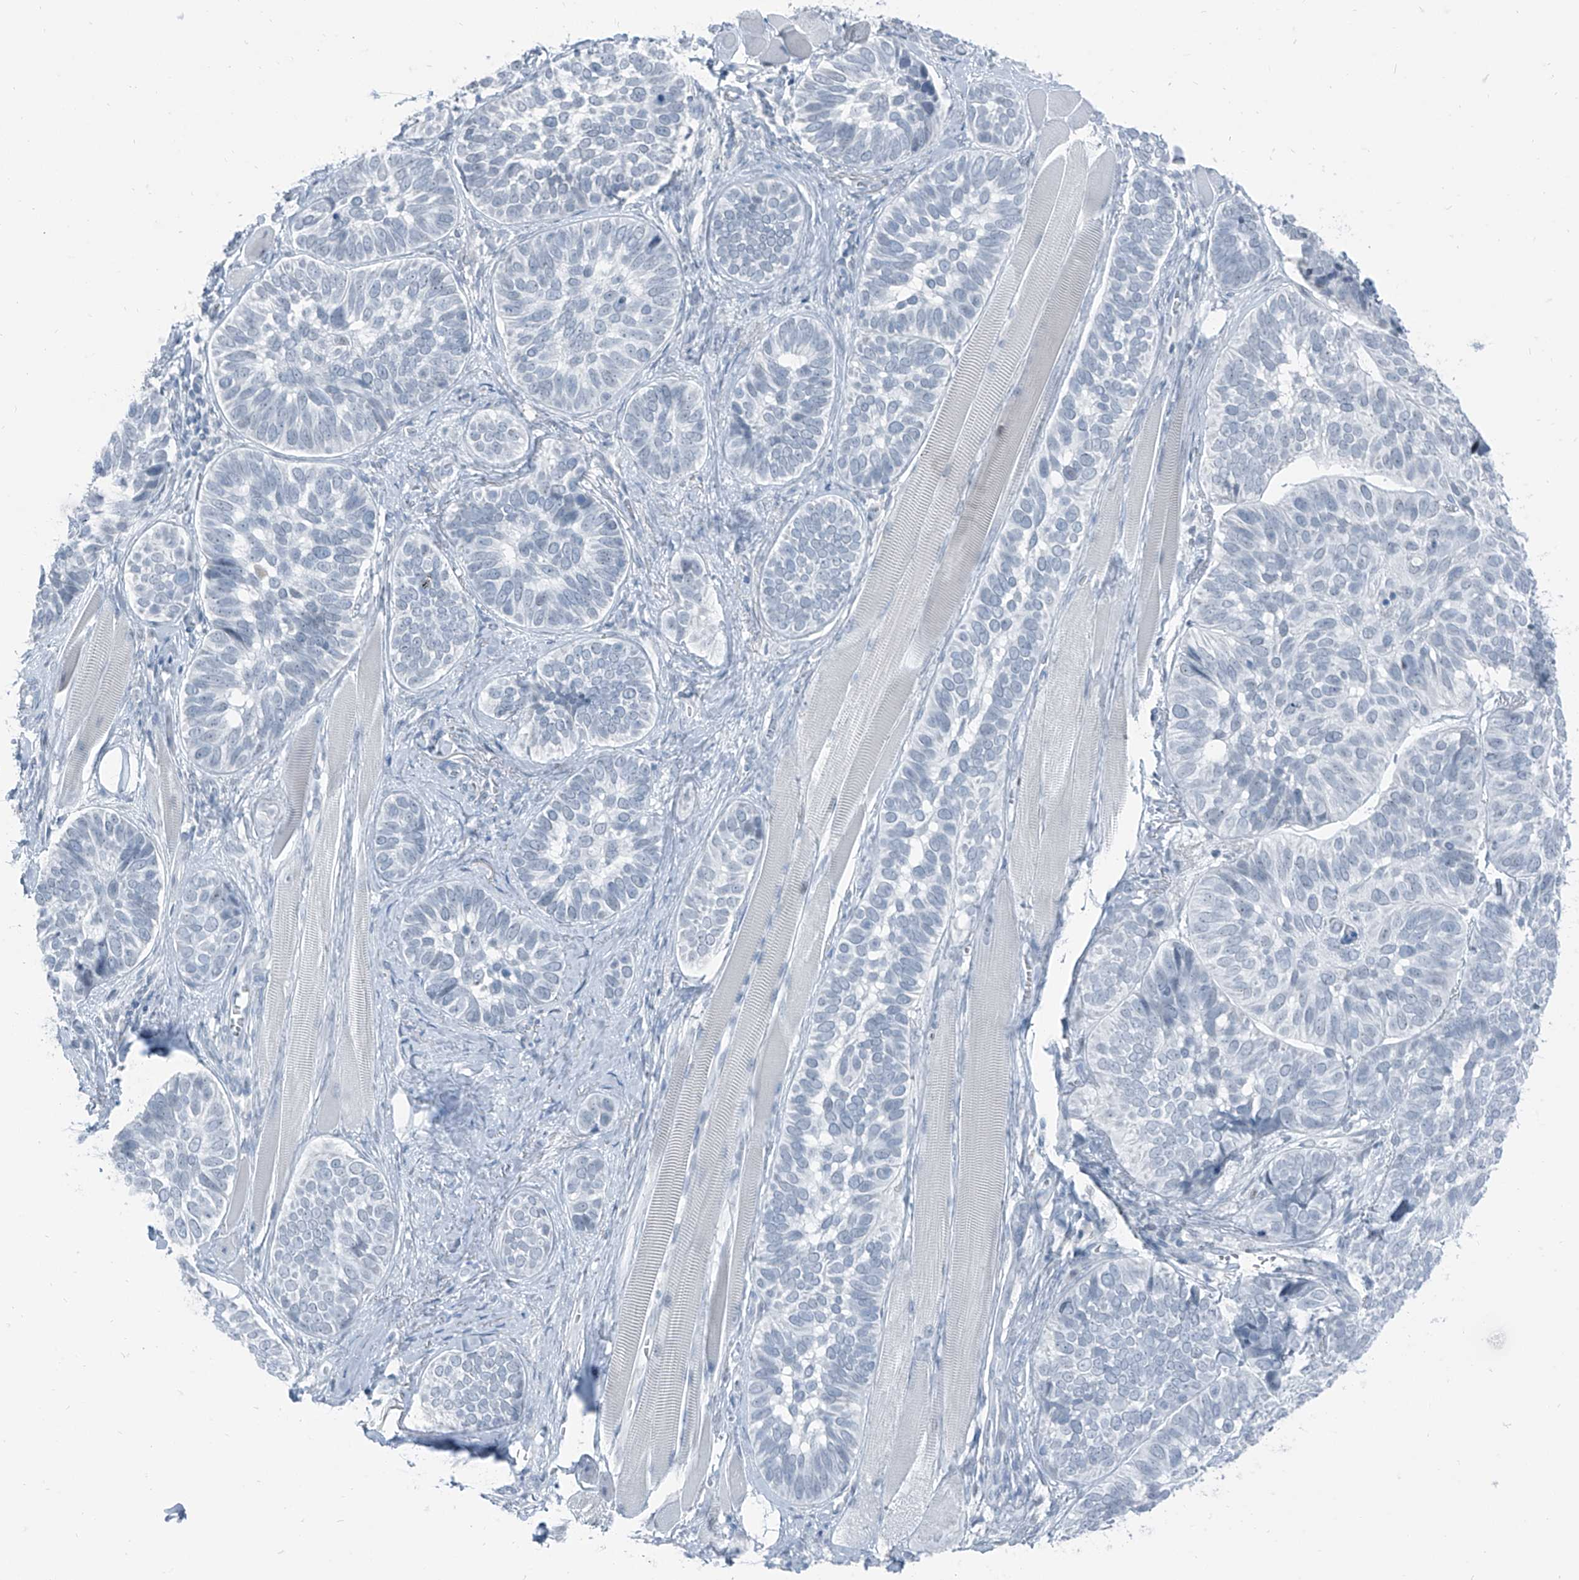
{"staining": {"intensity": "negative", "quantity": "none", "location": "none"}, "tissue": "skin cancer", "cell_type": "Tumor cells", "image_type": "cancer", "snomed": [{"axis": "morphology", "description": "Basal cell carcinoma"}, {"axis": "topography", "description": "Skin"}], "caption": "Immunohistochemistry (IHC) of human skin cancer (basal cell carcinoma) demonstrates no positivity in tumor cells.", "gene": "RGN", "patient": {"sex": "male", "age": 62}}